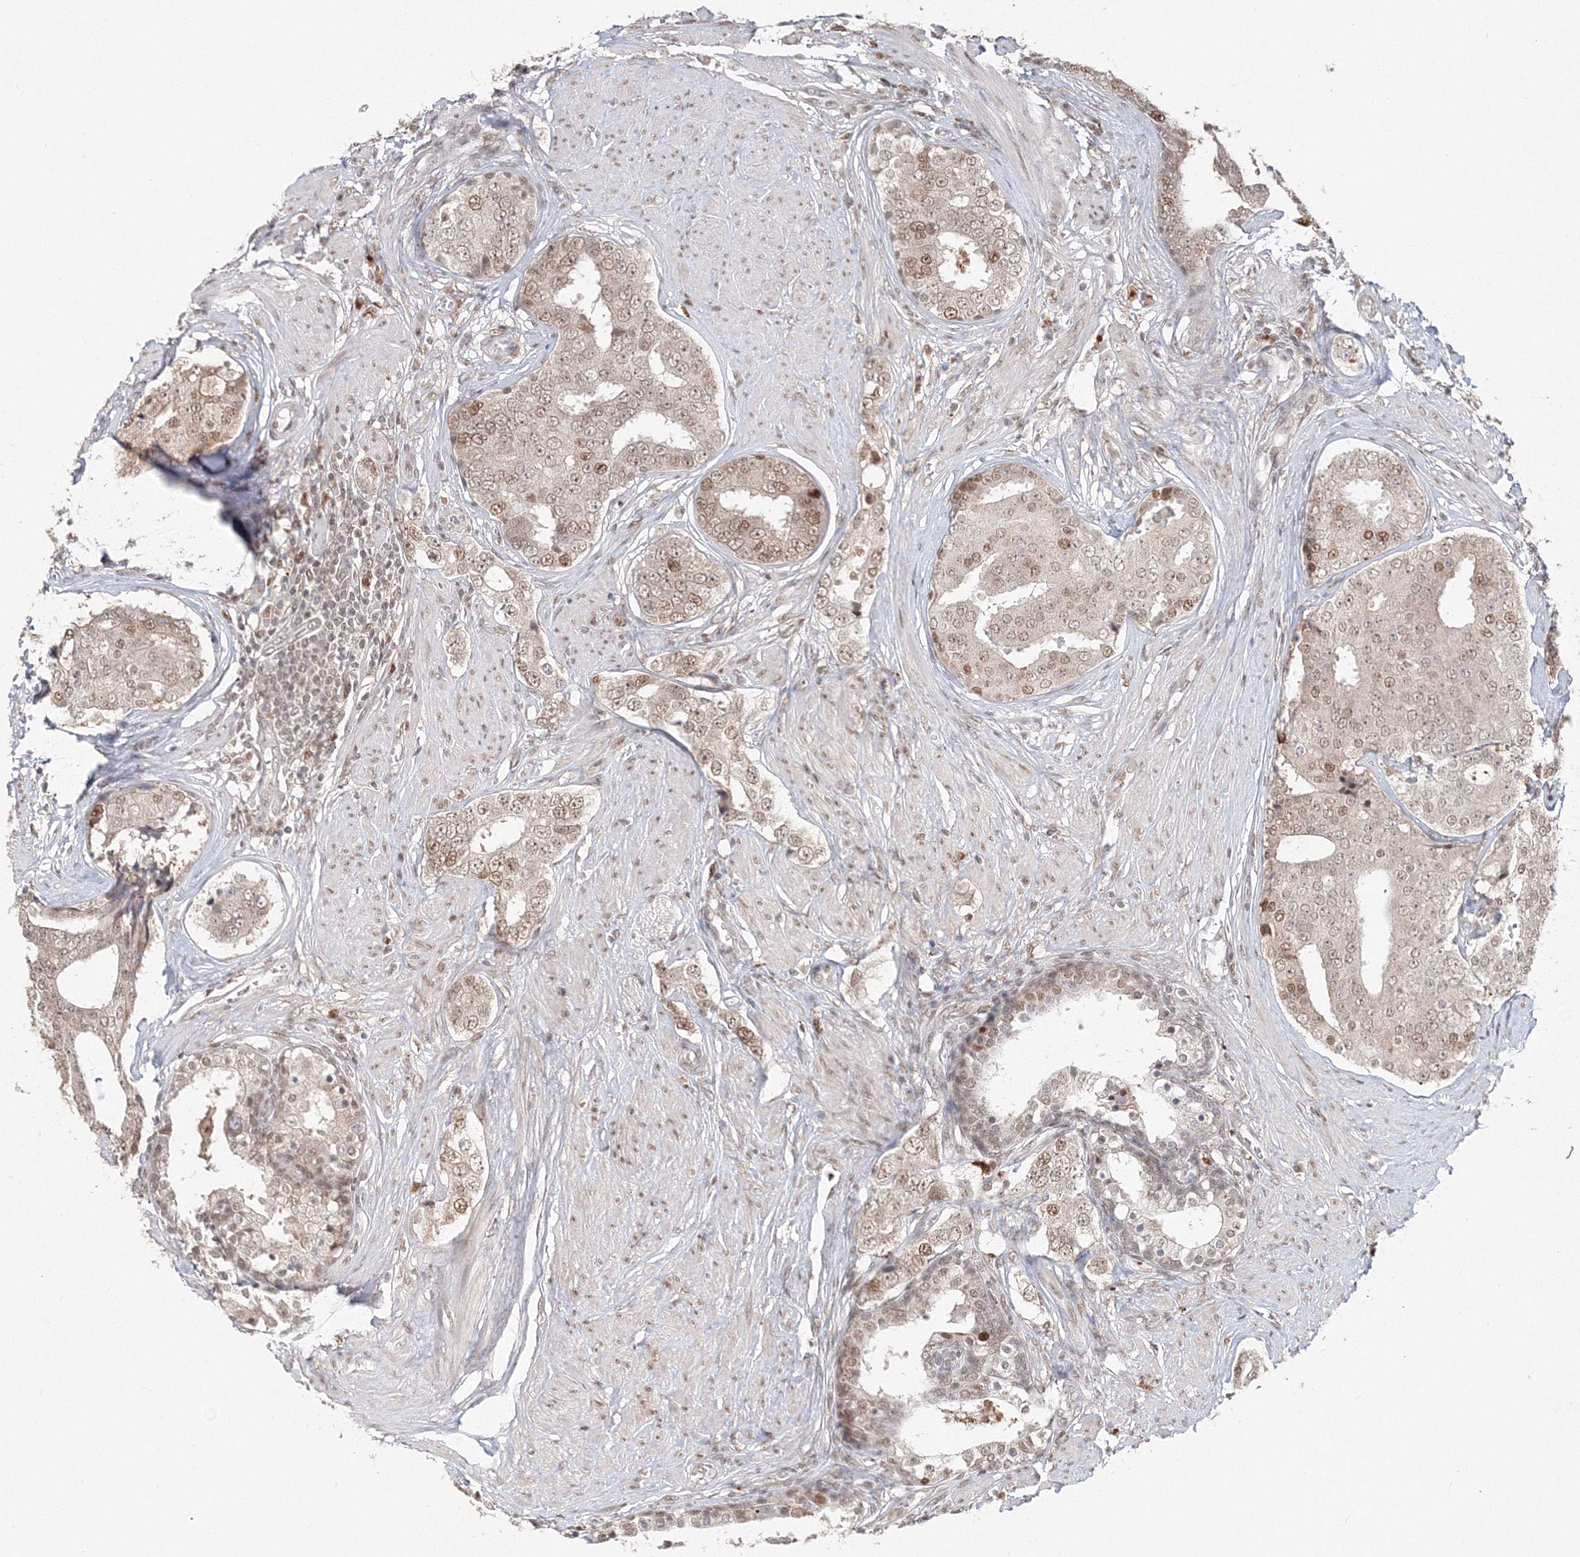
{"staining": {"intensity": "moderate", "quantity": ">75%", "location": "cytoplasmic/membranous,nuclear"}, "tissue": "prostate cancer", "cell_type": "Tumor cells", "image_type": "cancer", "snomed": [{"axis": "morphology", "description": "Adenocarcinoma, High grade"}, {"axis": "topography", "description": "Prostate"}], "caption": "Prostate cancer (adenocarcinoma (high-grade)) stained with a protein marker shows moderate staining in tumor cells.", "gene": "IWS1", "patient": {"sex": "male", "age": 56}}